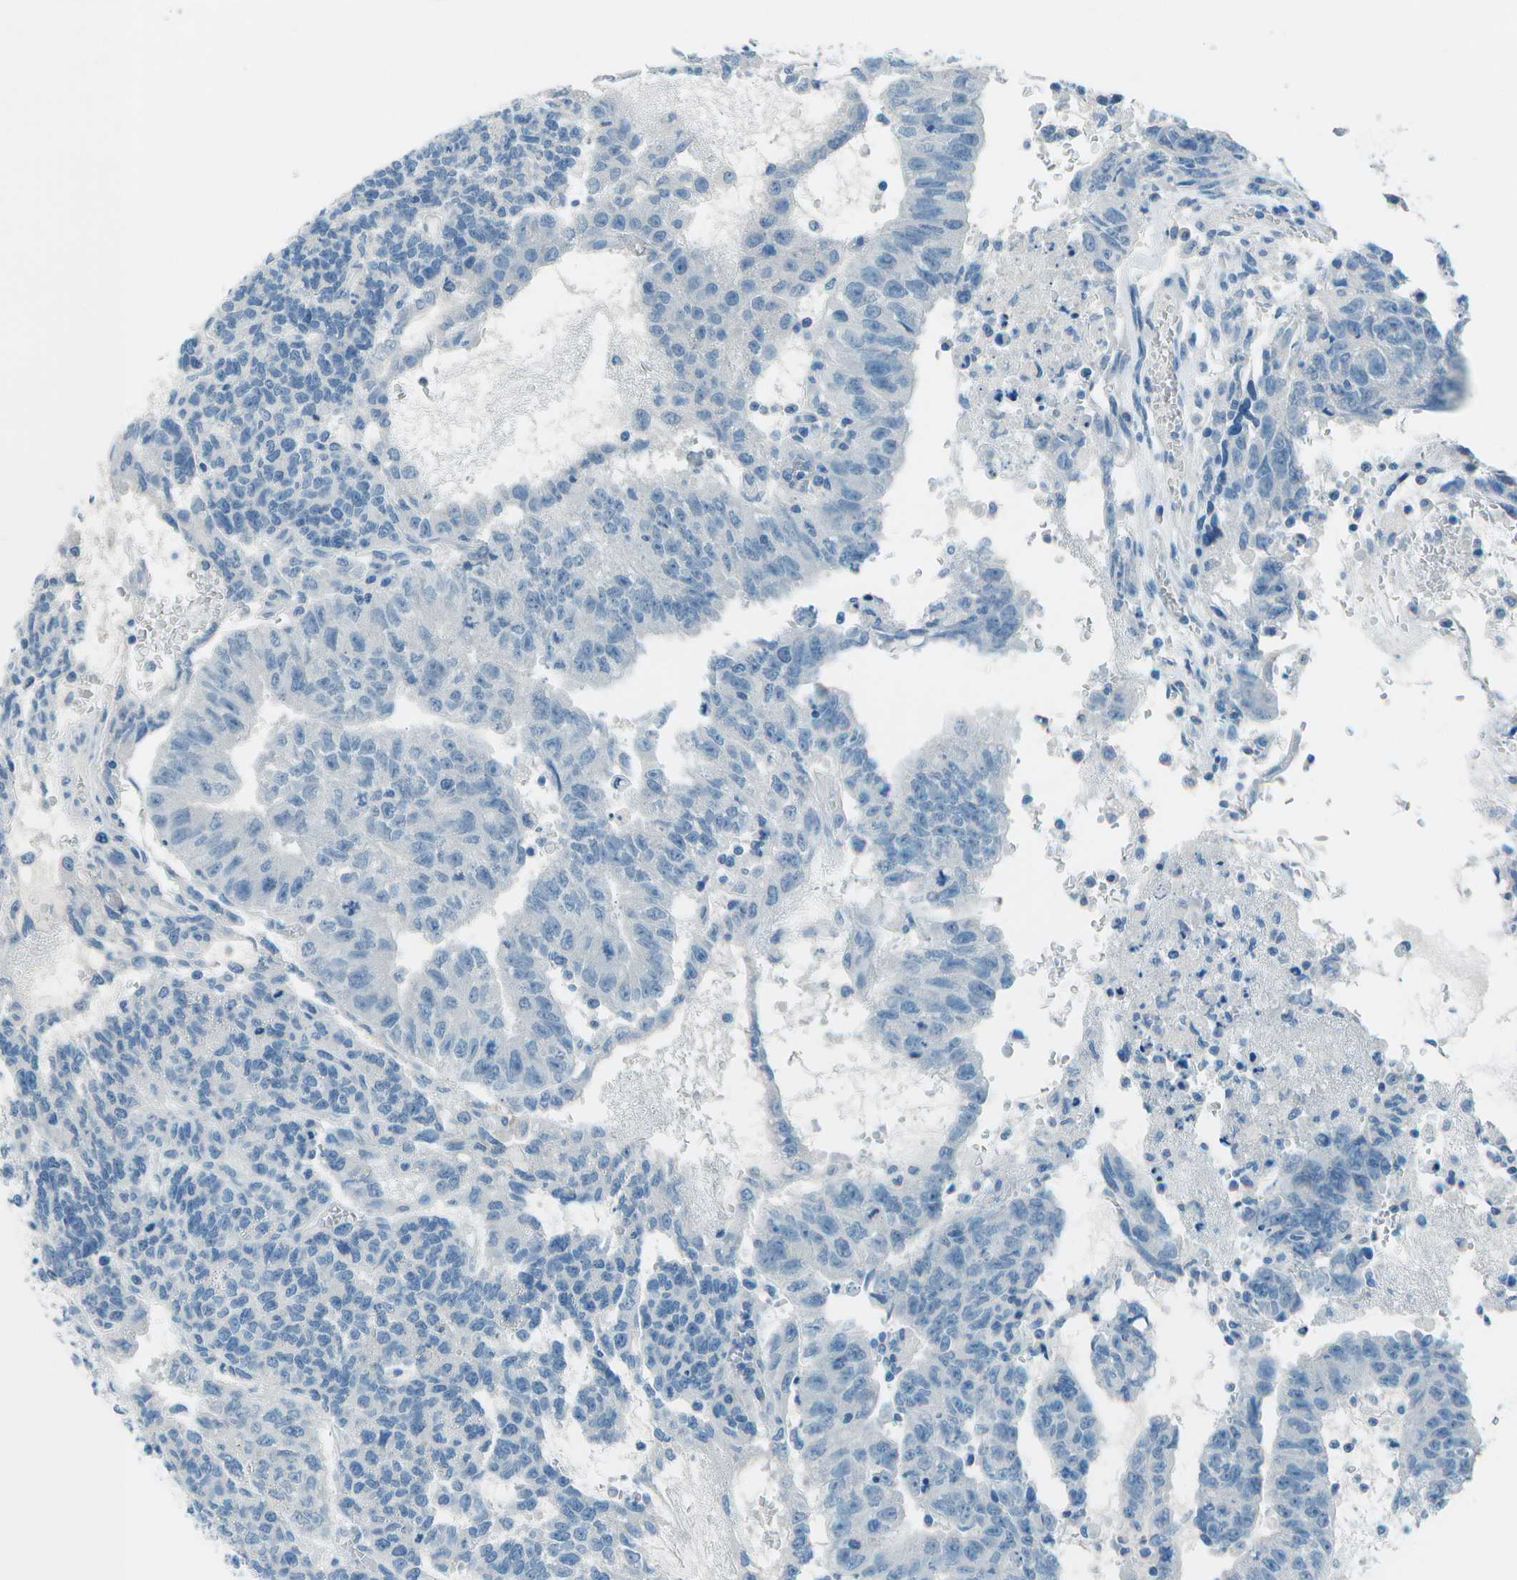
{"staining": {"intensity": "negative", "quantity": "none", "location": "none"}, "tissue": "testis cancer", "cell_type": "Tumor cells", "image_type": "cancer", "snomed": [{"axis": "morphology", "description": "Seminoma, NOS"}, {"axis": "morphology", "description": "Carcinoma, Embryonal, NOS"}, {"axis": "topography", "description": "Testis"}], "caption": "An immunohistochemistry (IHC) histopathology image of testis cancer (embryonal carcinoma) is shown. There is no staining in tumor cells of testis cancer (embryonal carcinoma). (DAB IHC visualized using brightfield microscopy, high magnification).", "gene": "FGF1", "patient": {"sex": "male", "age": 52}}